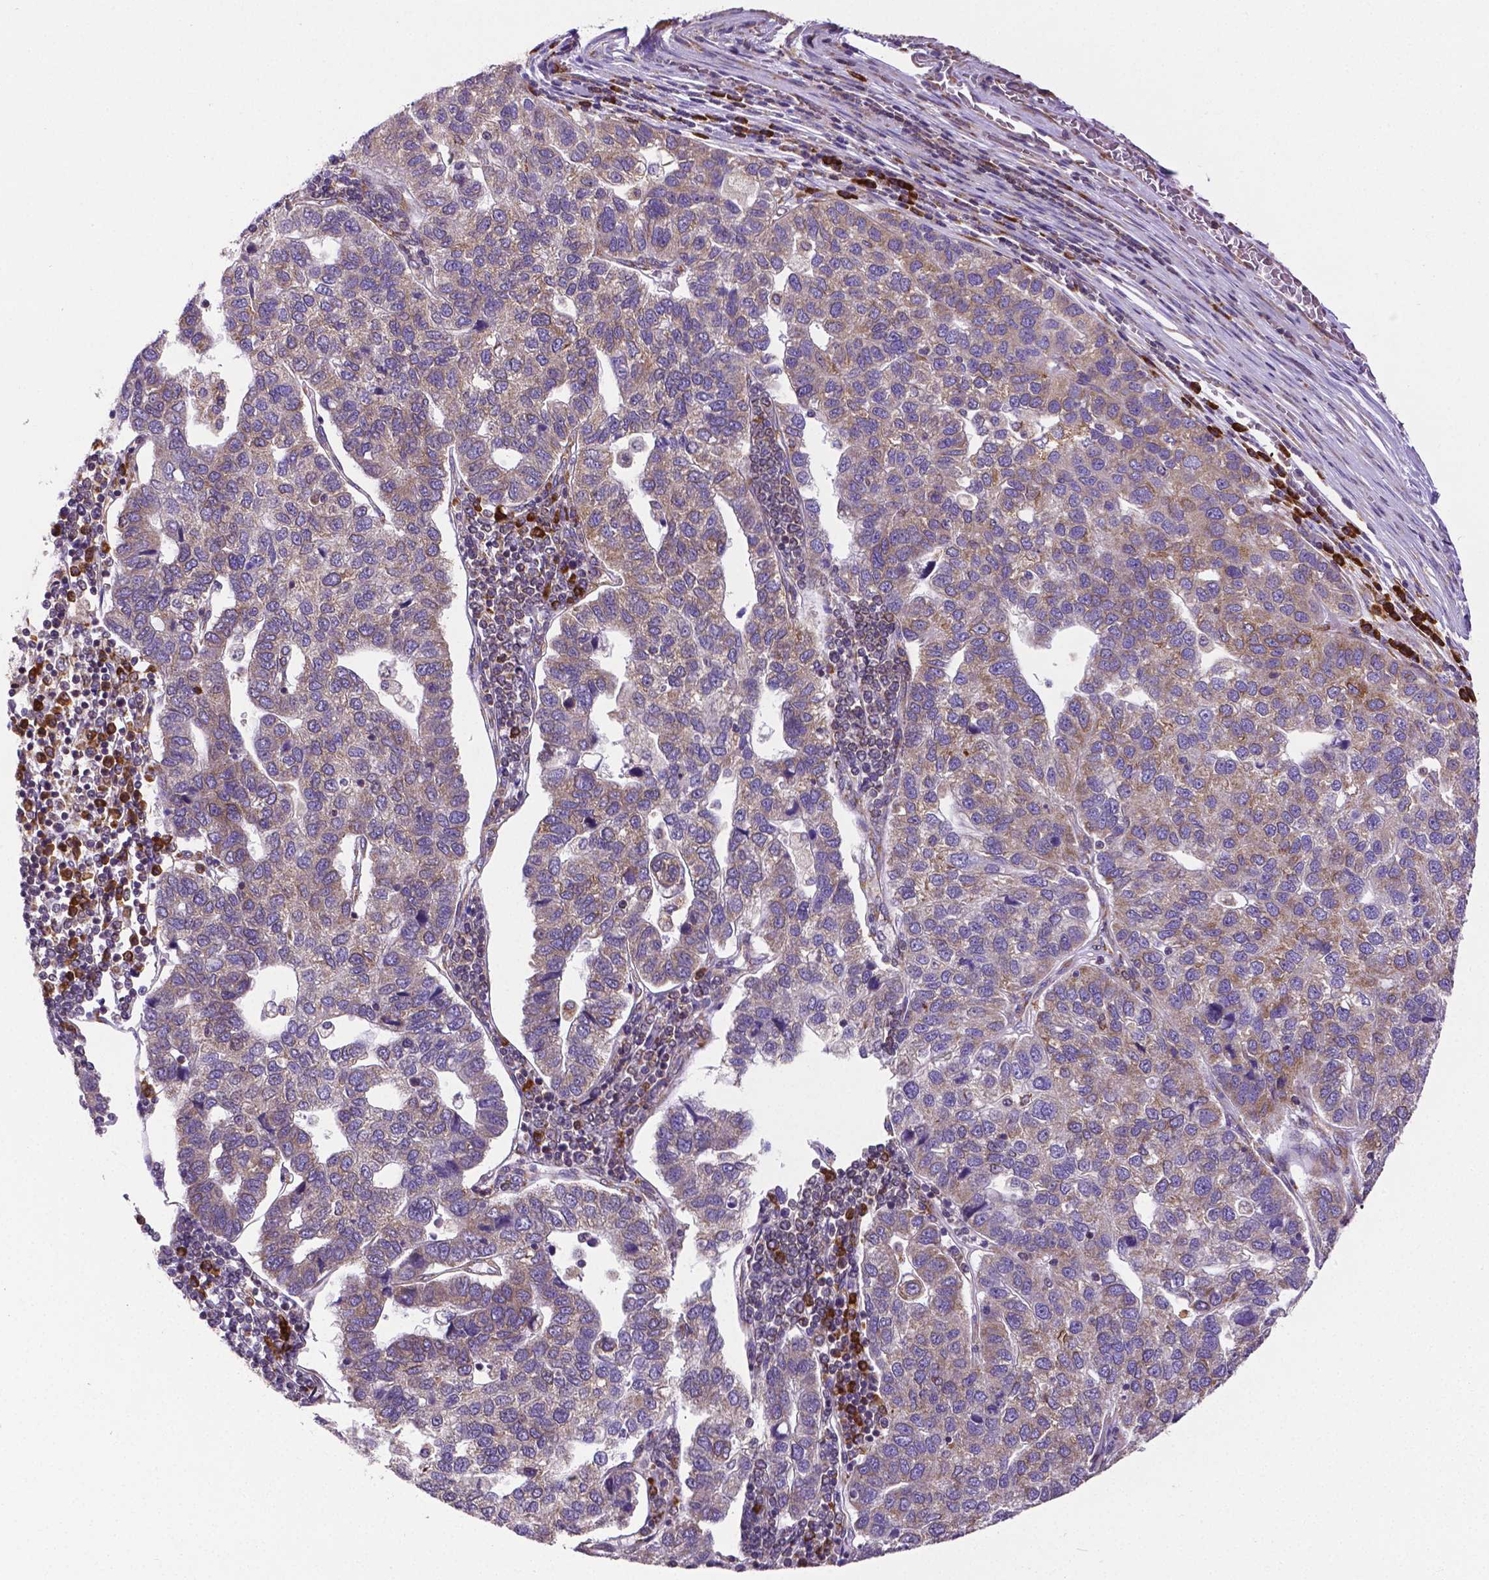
{"staining": {"intensity": "moderate", "quantity": "<25%", "location": "cytoplasmic/membranous"}, "tissue": "pancreatic cancer", "cell_type": "Tumor cells", "image_type": "cancer", "snomed": [{"axis": "morphology", "description": "Adenocarcinoma, NOS"}, {"axis": "topography", "description": "Pancreas"}], "caption": "Human pancreatic adenocarcinoma stained for a protein (brown) shows moderate cytoplasmic/membranous positive staining in about <25% of tumor cells.", "gene": "MTDH", "patient": {"sex": "female", "age": 61}}